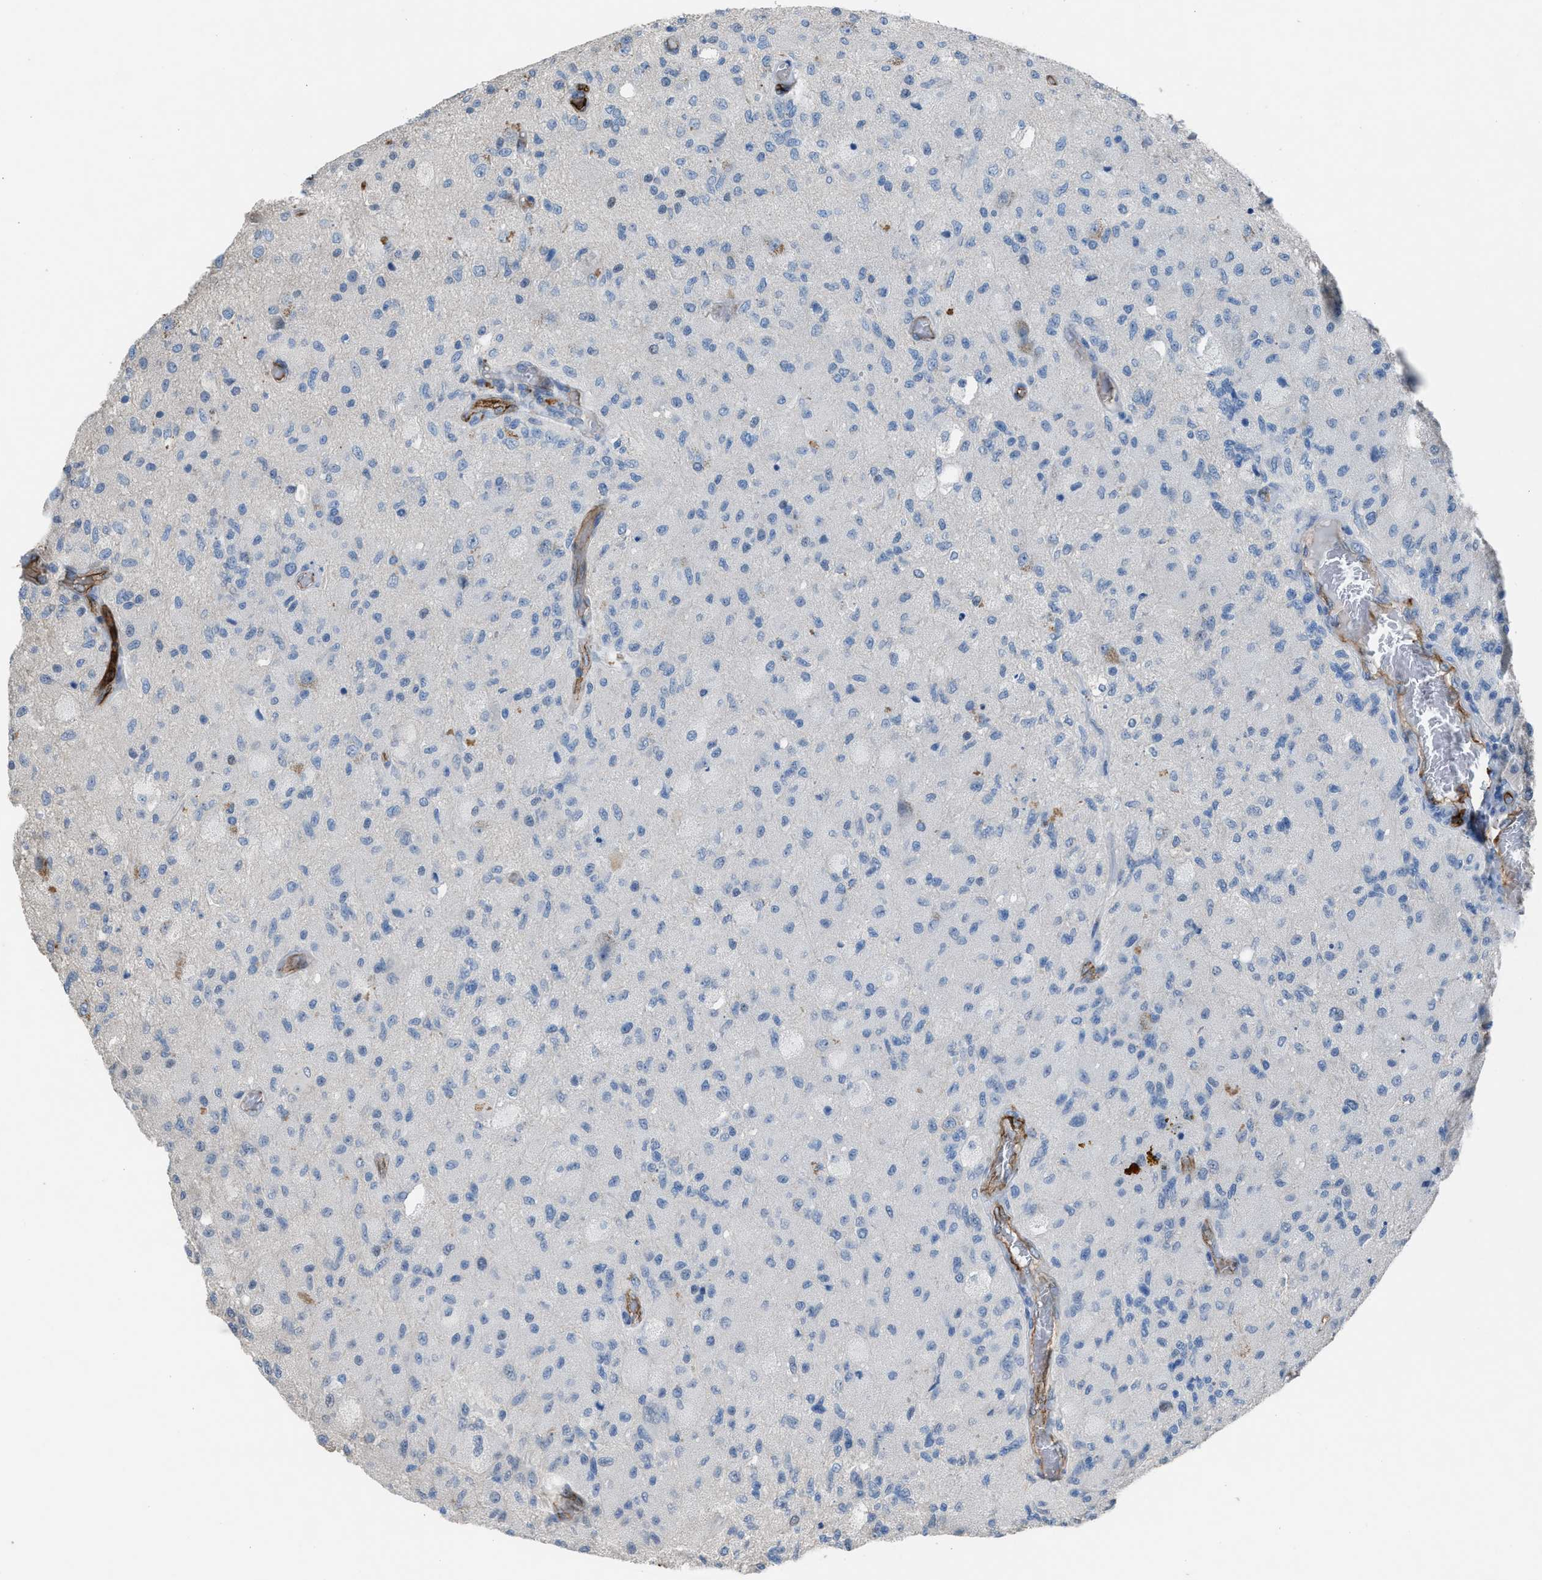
{"staining": {"intensity": "negative", "quantity": "none", "location": "none"}, "tissue": "glioma", "cell_type": "Tumor cells", "image_type": "cancer", "snomed": [{"axis": "morphology", "description": "Normal tissue, NOS"}, {"axis": "morphology", "description": "Glioma, malignant, High grade"}, {"axis": "topography", "description": "Cerebral cortex"}], "caption": "Tumor cells are negative for brown protein staining in glioma.", "gene": "DYSF", "patient": {"sex": "male", "age": 77}}